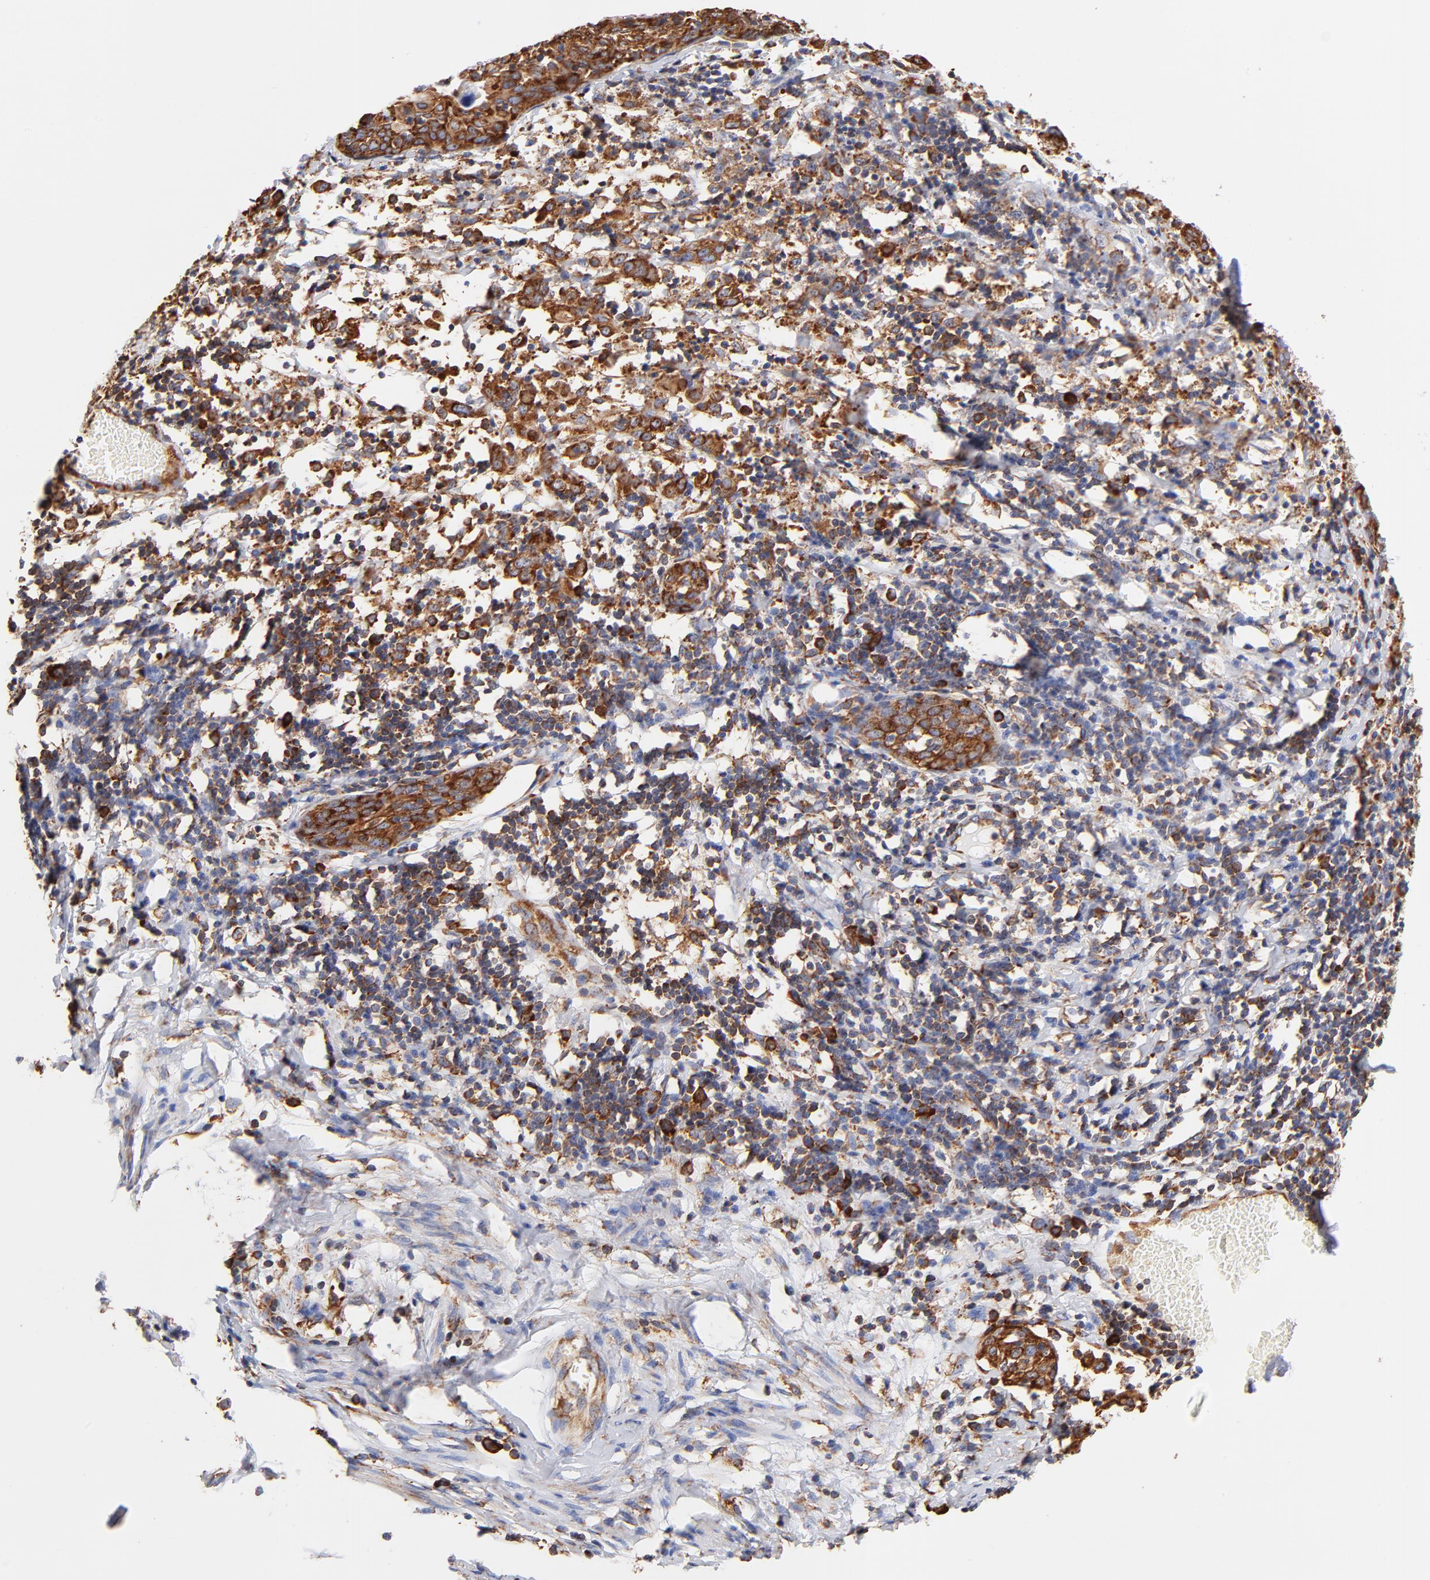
{"staining": {"intensity": "strong", "quantity": ">75%", "location": "cytoplasmic/membranous"}, "tissue": "cervical cancer", "cell_type": "Tumor cells", "image_type": "cancer", "snomed": [{"axis": "morphology", "description": "Normal tissue, NOS"}, {"axis": "morphology", "description": "Squamous cell carcinoma, NOS"}, {"axis": "topography", "description": "Cervix"}], "caption": "Immunohistochemistry (IHC) (DAB (3,3'-diaminobenzidine)) staining of cervical cancer (squamous cell carcinoma) demonstrates strong cytoplasmic/membranous protein staining in approximately >75% of tumor cells.", "gene": "RPL27", "patient": {"sex": "female", "age": 67}}